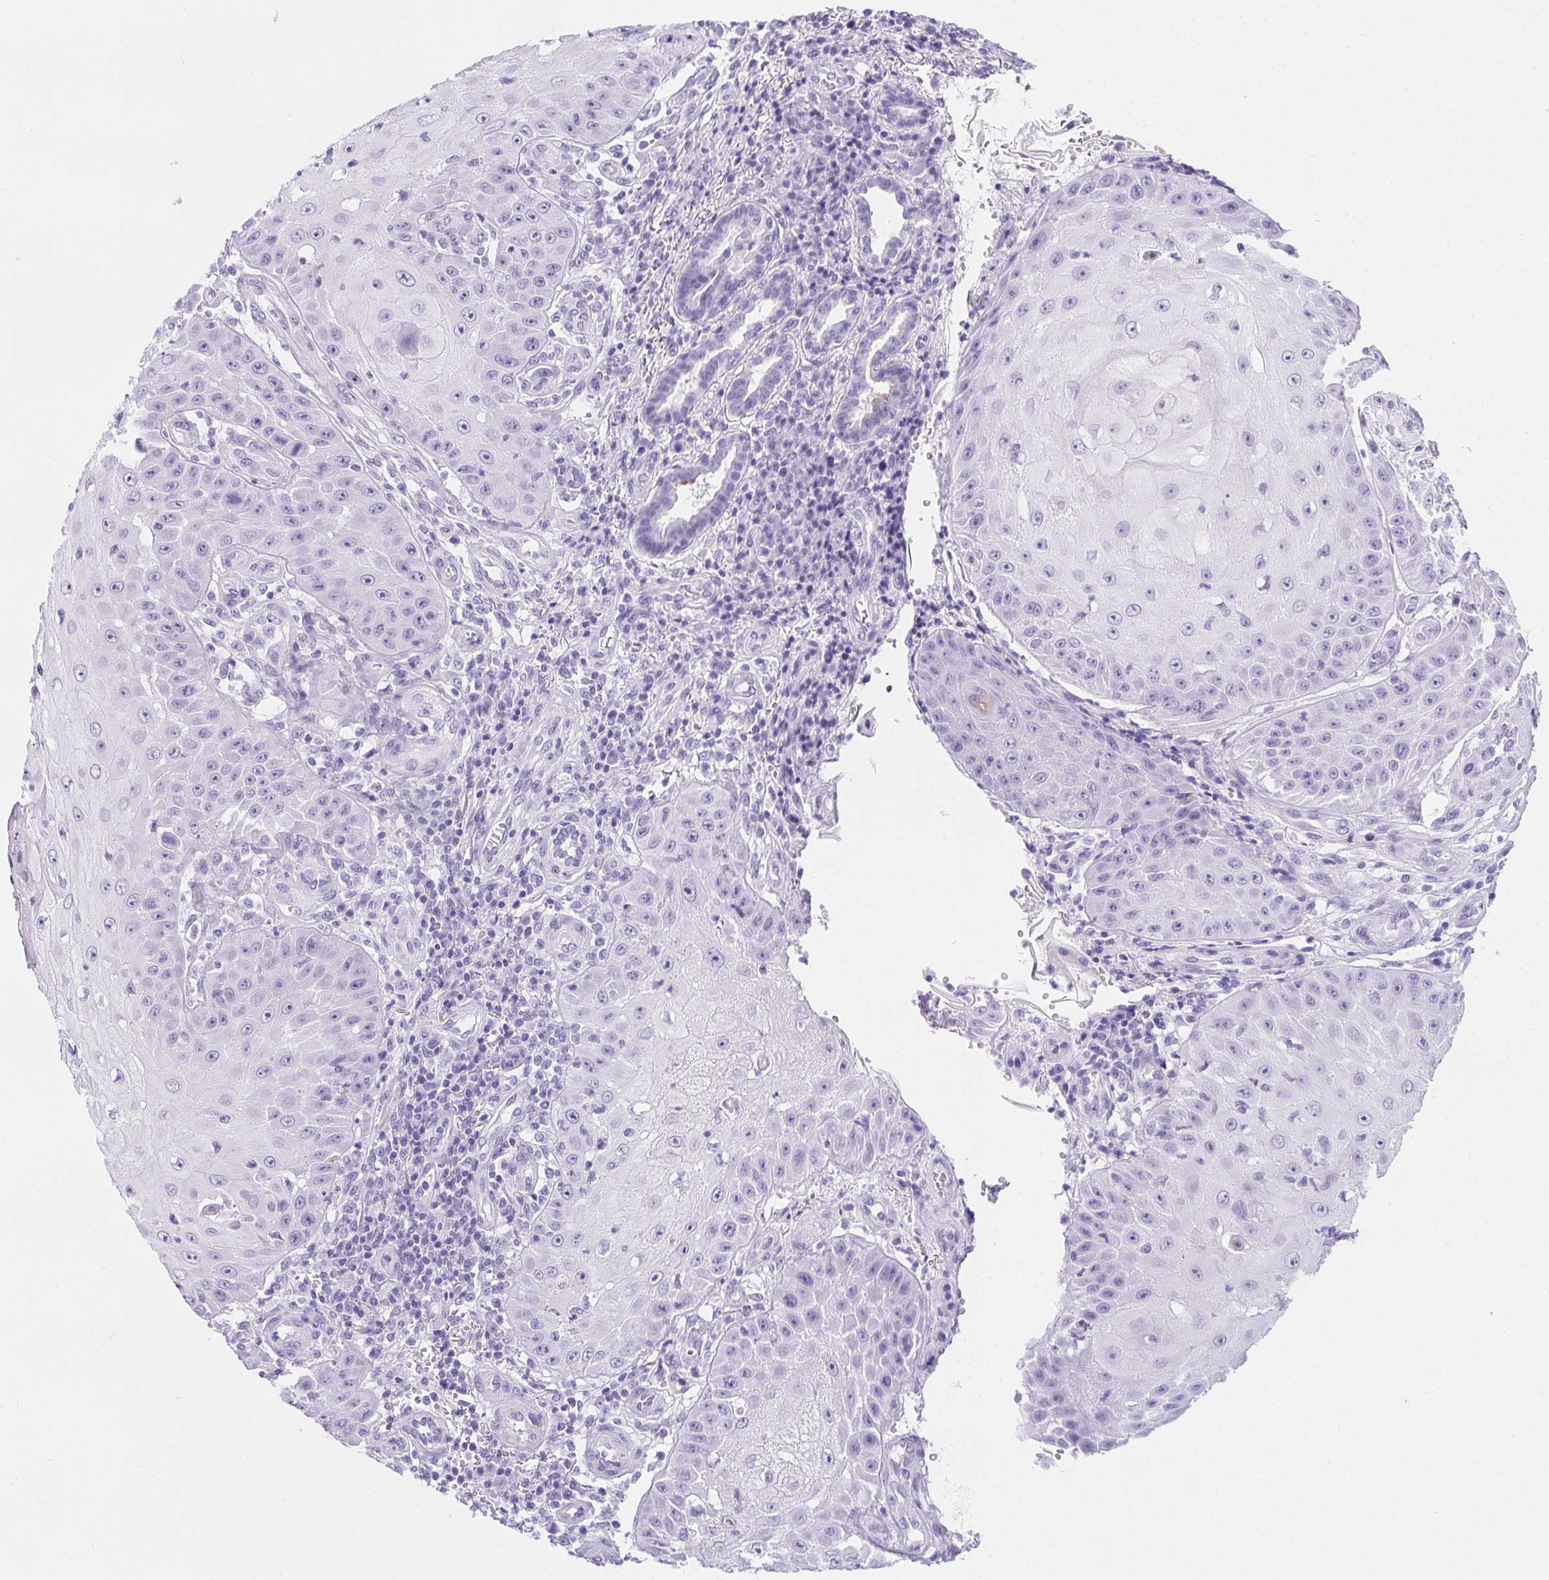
{"staining": {"intensity": "negative", "quantity": "none", "location": "none"}, "tissue": "skin cancer", "cell_type": "Tumor cells", "image_type": "cancer", "snomed": [{"axis": "morphology", "description": "Squamous cell carcinoma, NOS"}, {"axis": "topography", "description": "Skin"}], "caption": "High magnification brightfield microscopy of skin squamous cell carcinoma stained with DAB (3,3'-diaminobenzidine) (brown) and counterstained with hematoxylin (blue): tumor cells show no significant staining.", "gene": "SPACA5B", "patient": {"sex": "male", "age": 70}}